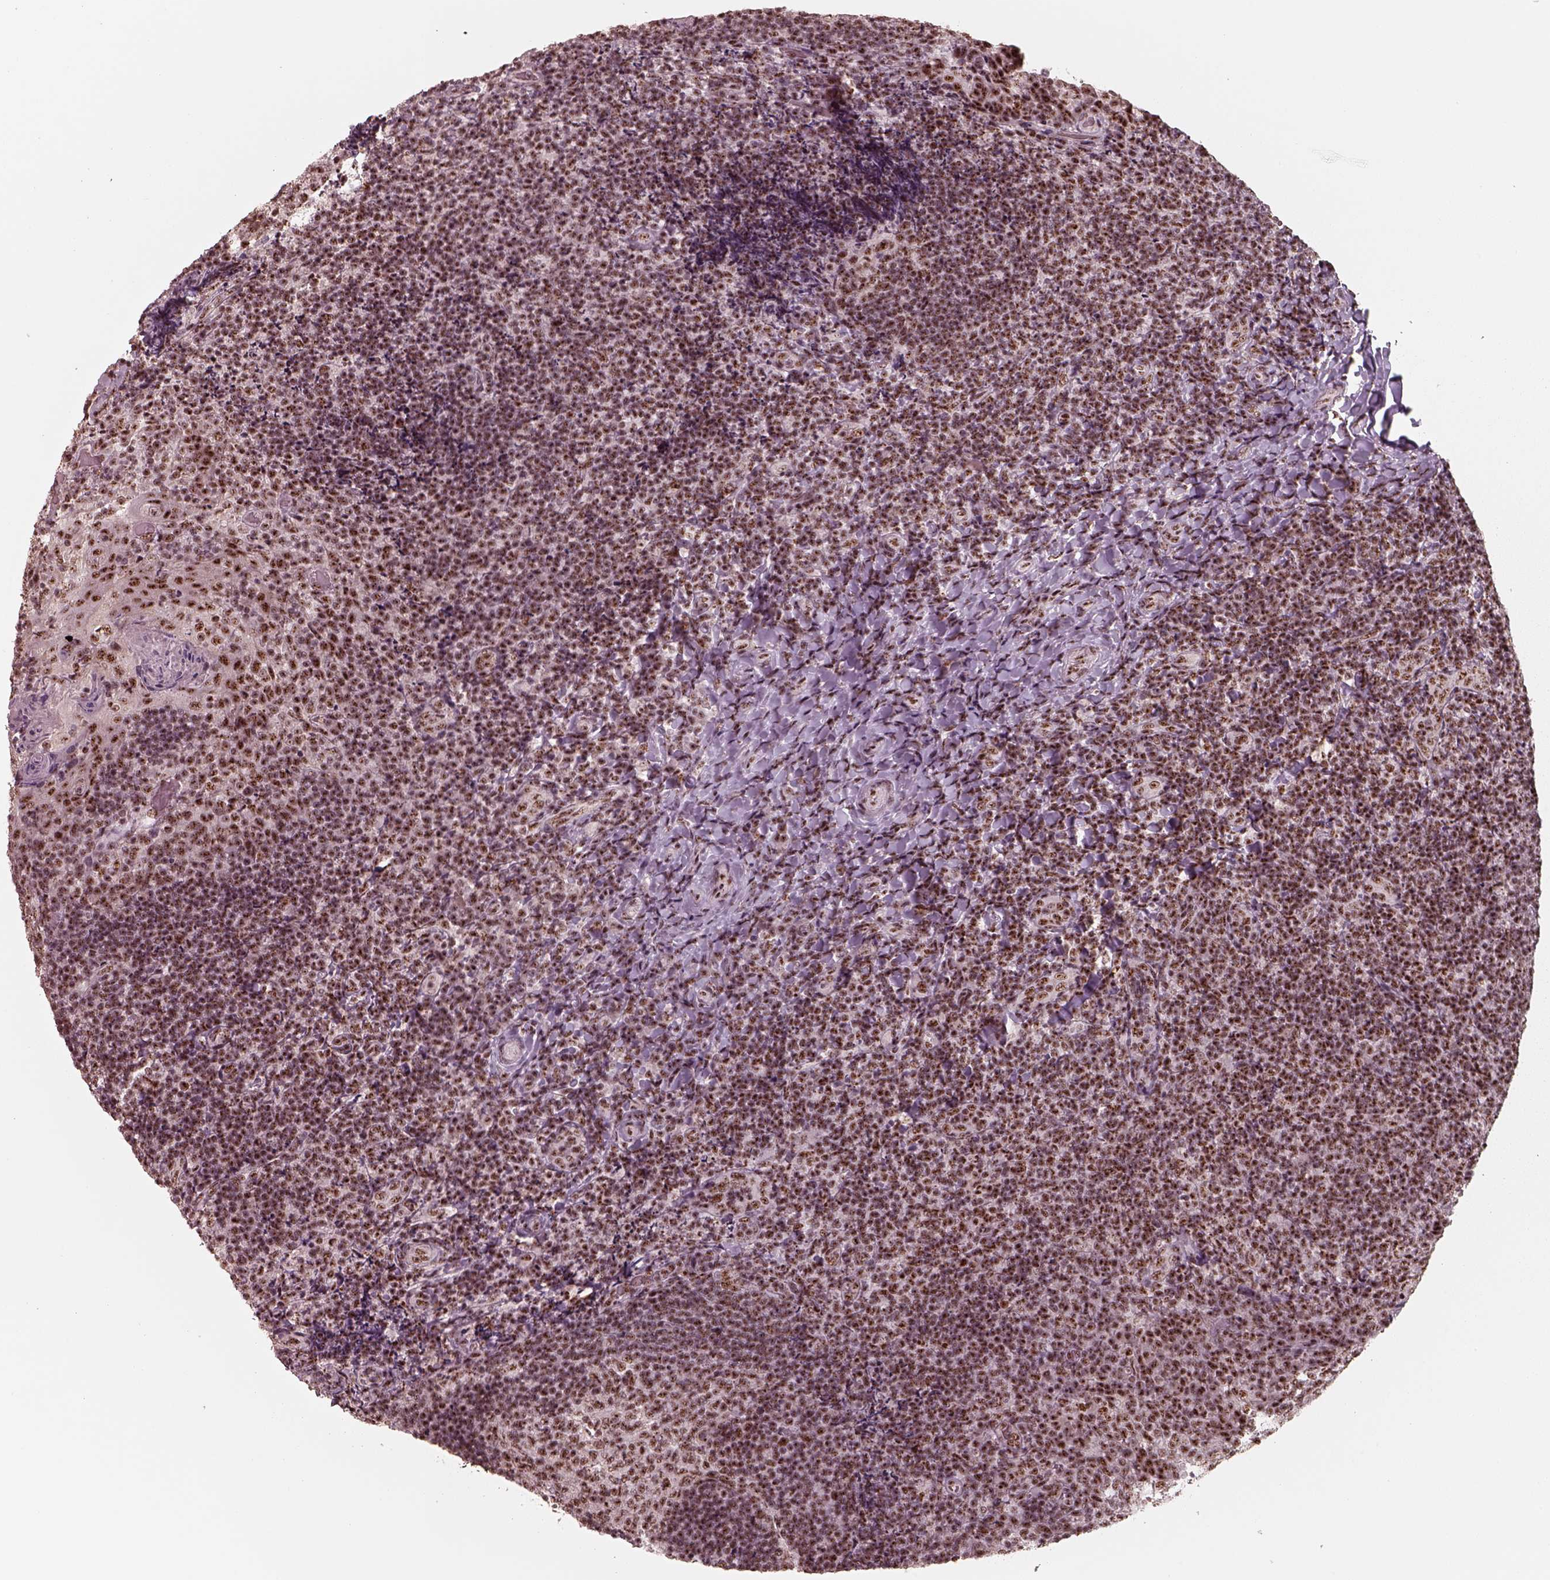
{"staining": {"intensity": "strong", "quantity": ">75%", "location": "nuclear"}, "tissue": "tonsil", "cell_type": "Germinal center cells", "image_type": "normal", "snomed": [{"axis": "morphology", "description": "Normal tissue, NOS"}, {"axis": "topography", "description": "Tonsil"}], "caption": "Protein staining displays strong nuclear positivity in about >75% of germinal center cells in benign tonsil. (DAB (3,3'-diaminobenzidine) = brown stain, brightfield microscopy at high magnification).", "gene": "ATXN7L3", "patient": {"sex": "female", "age": 10}}